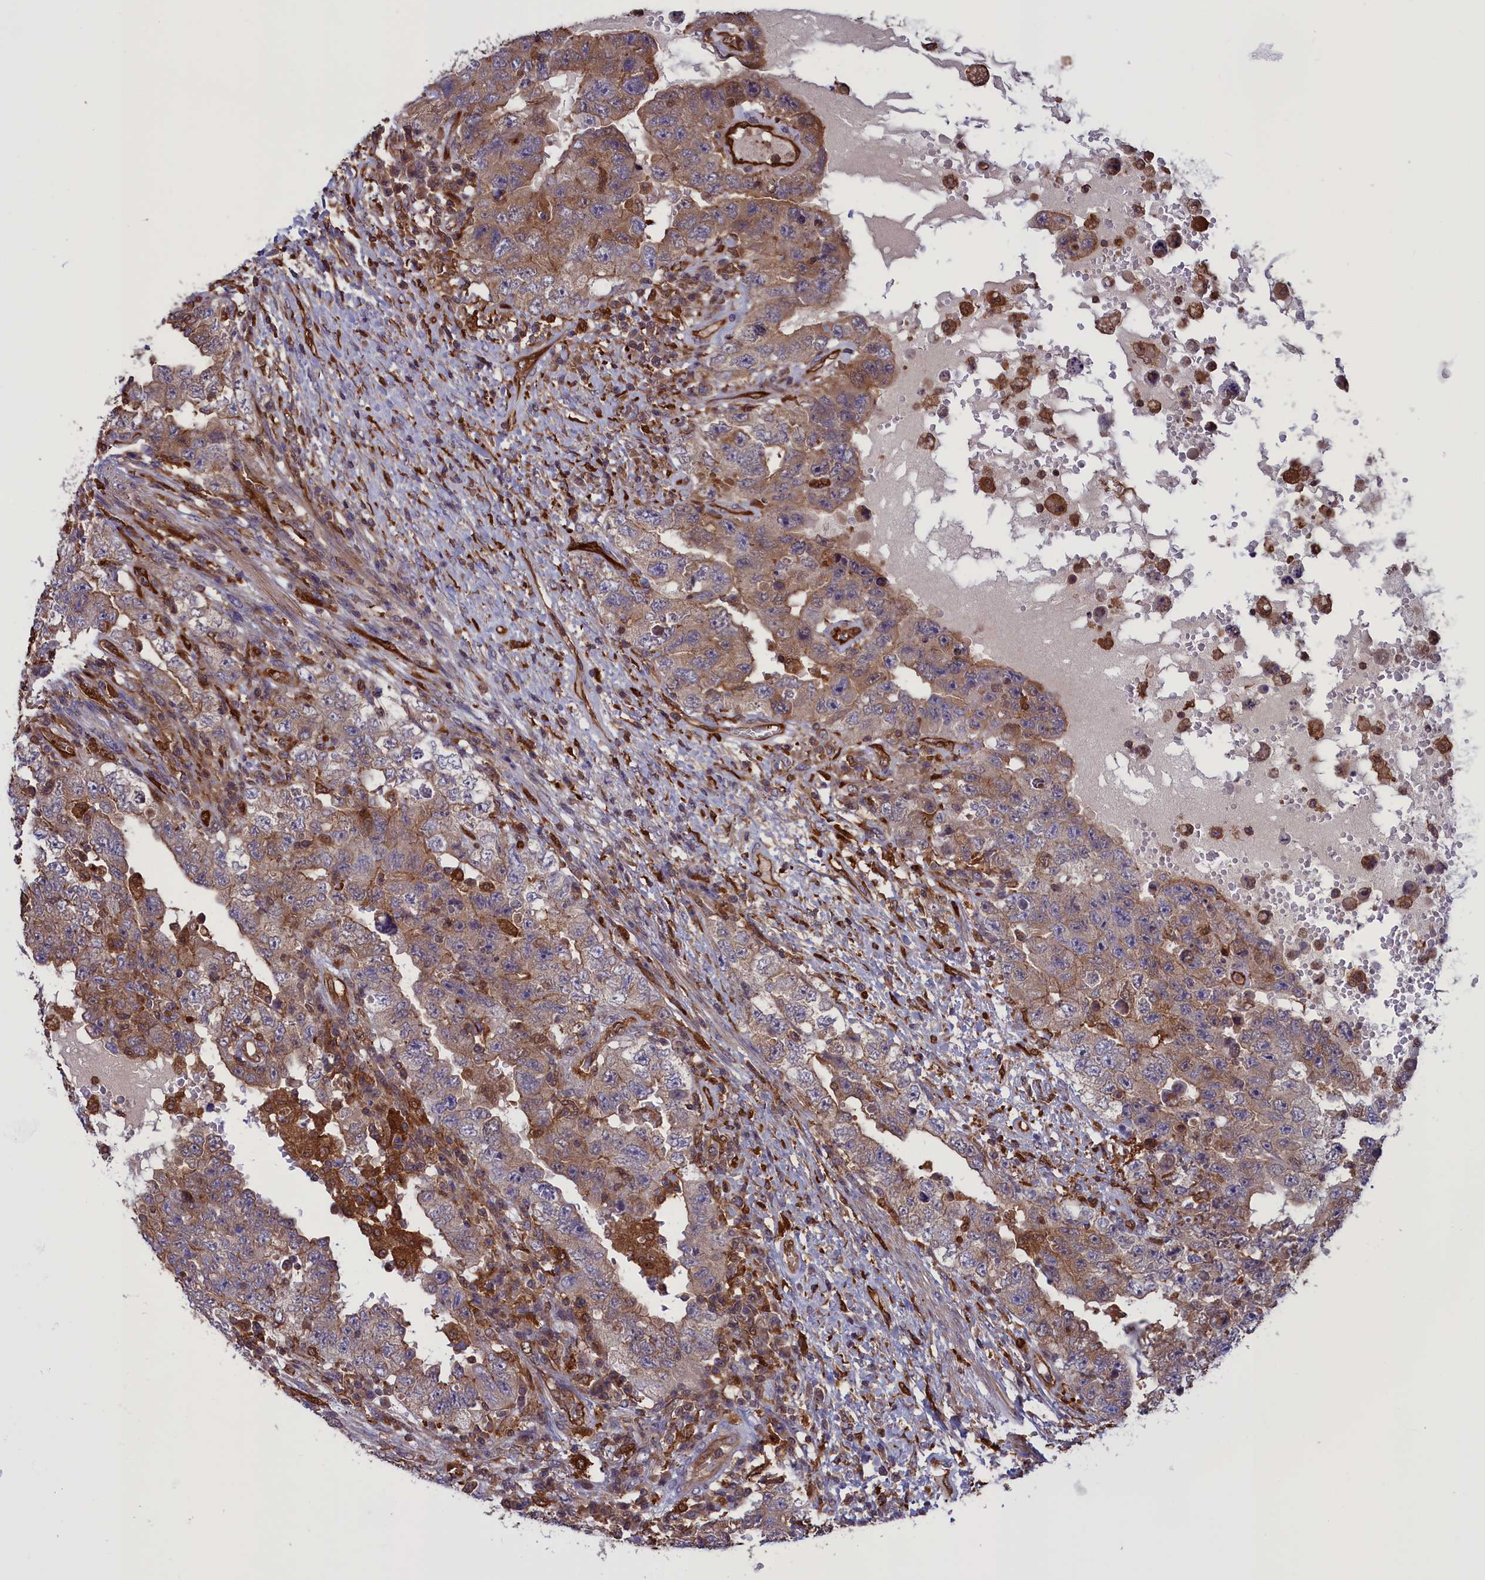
{"staining": {"intensity": "moderate", "quantity": ">75%", "location": "cytoplasmic/membranous"}, "tissue": "testis cancer", "cell_type": "Tumor cells", "image_type": "cancer", "snomed": [{"axis": "morphology", "description": "Carcinoma, Embryonal, NOS"}, {"axis": "topography", "description": "Testis"}], "caption": "Immunohistochemical staining of human testis cancer (embryonal carcinoma) displays medium levels of moderate cytoplasmic/membranous protein expression in approximately >75% of tumor cells.", "gene": "ARHGAP18", "patient": {"sex": "male", "age": 26}}